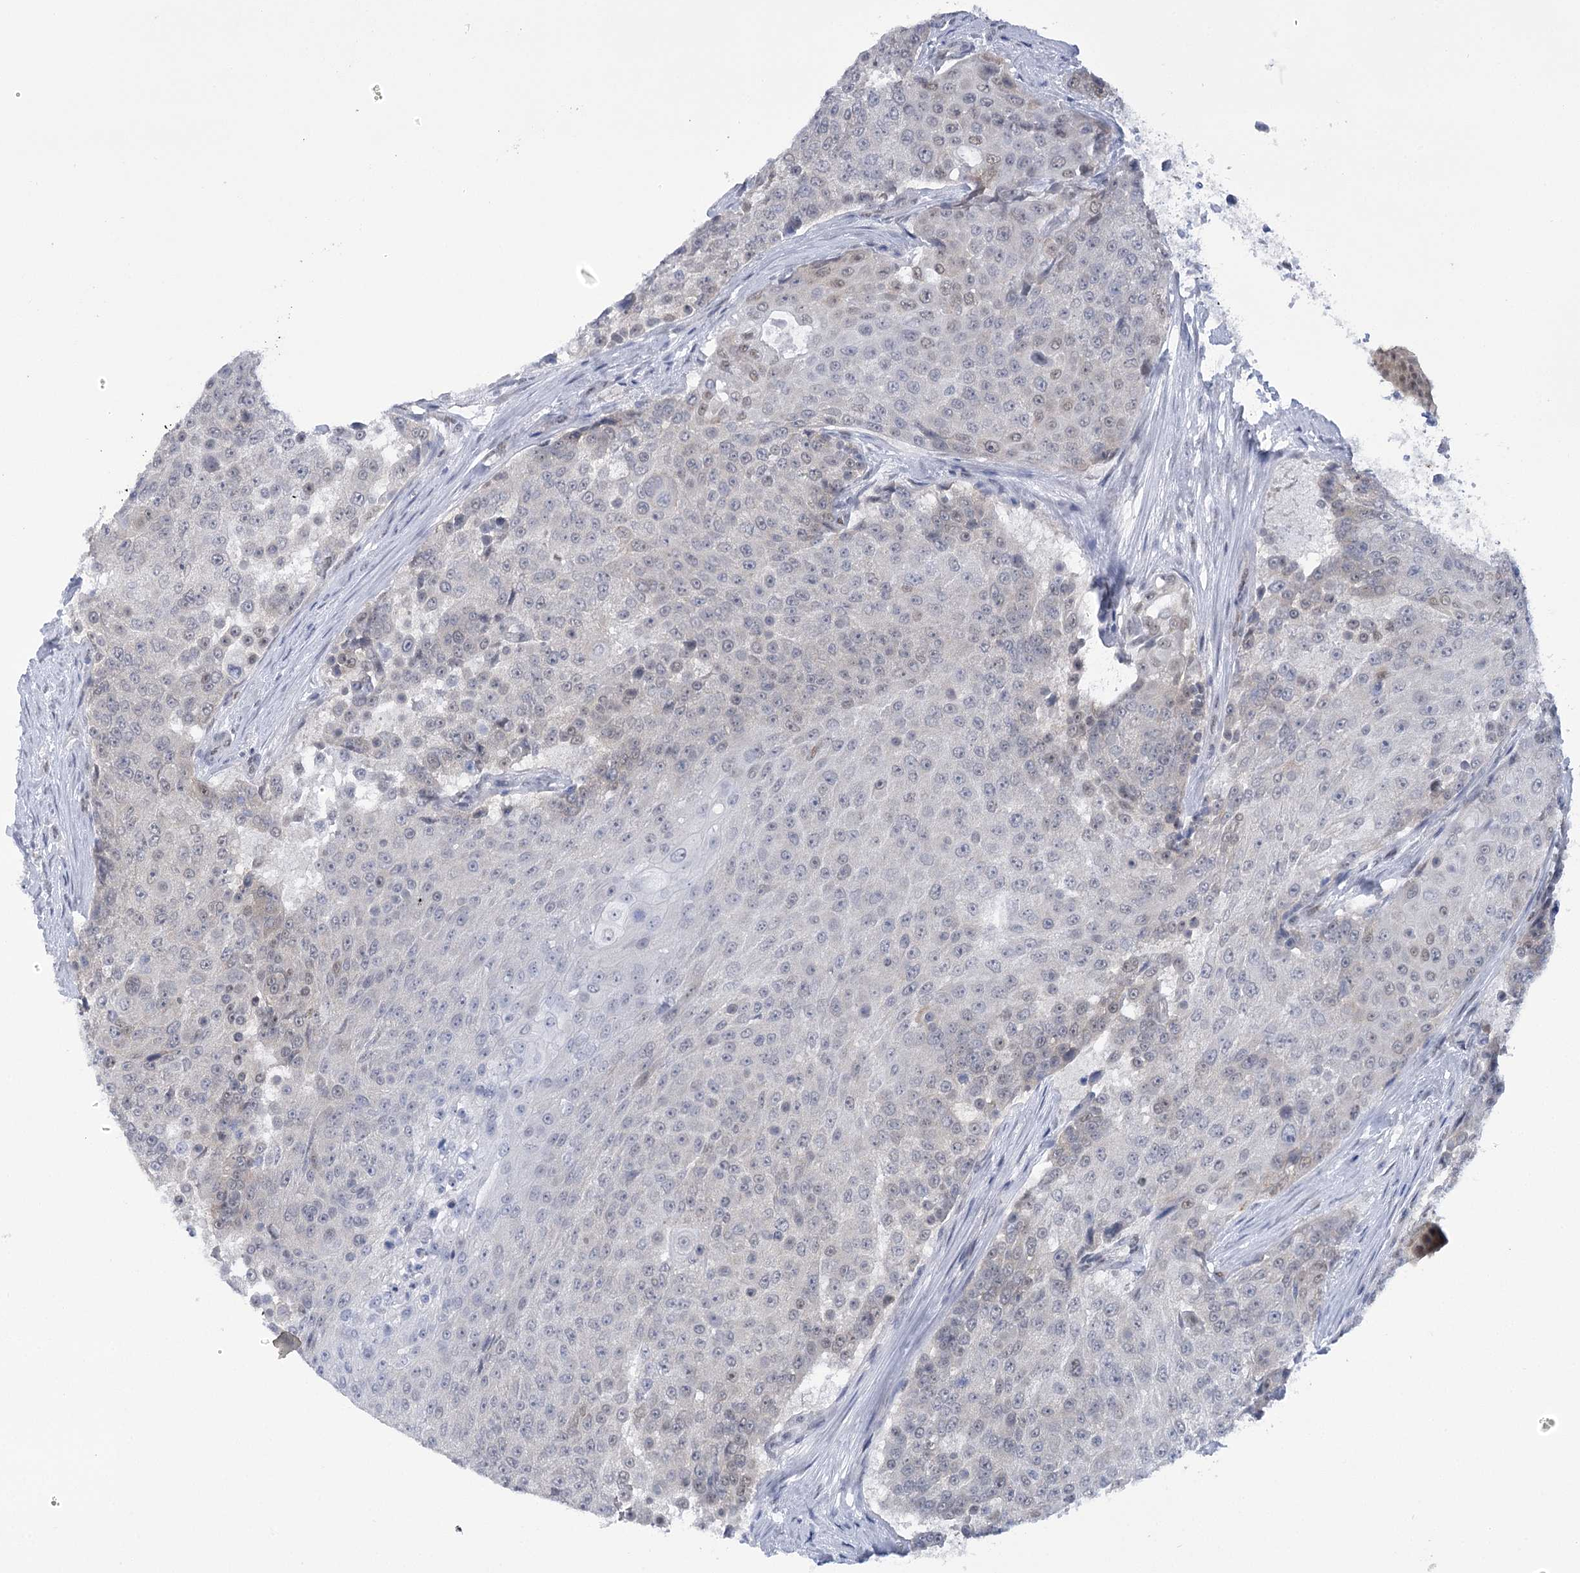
{"staining": {"intensity": "negative", "quantity": "none", "location": "none"}, "tissue": "urothelial cancer", "cell_type": "Tumor cells", "image_type": "cancer", "snomed": [{"axis": "morphology", "description": "Urothelial carcinoma, High grade"}, {"axis": "topography", "description": "Urinary bladder"}], "caption": "There is no significant positivity in tumor cells of high-grade urothelial carcinoma.", "gene": "HNRNPA0", "patient": {"sex": "female", "age": 63}}